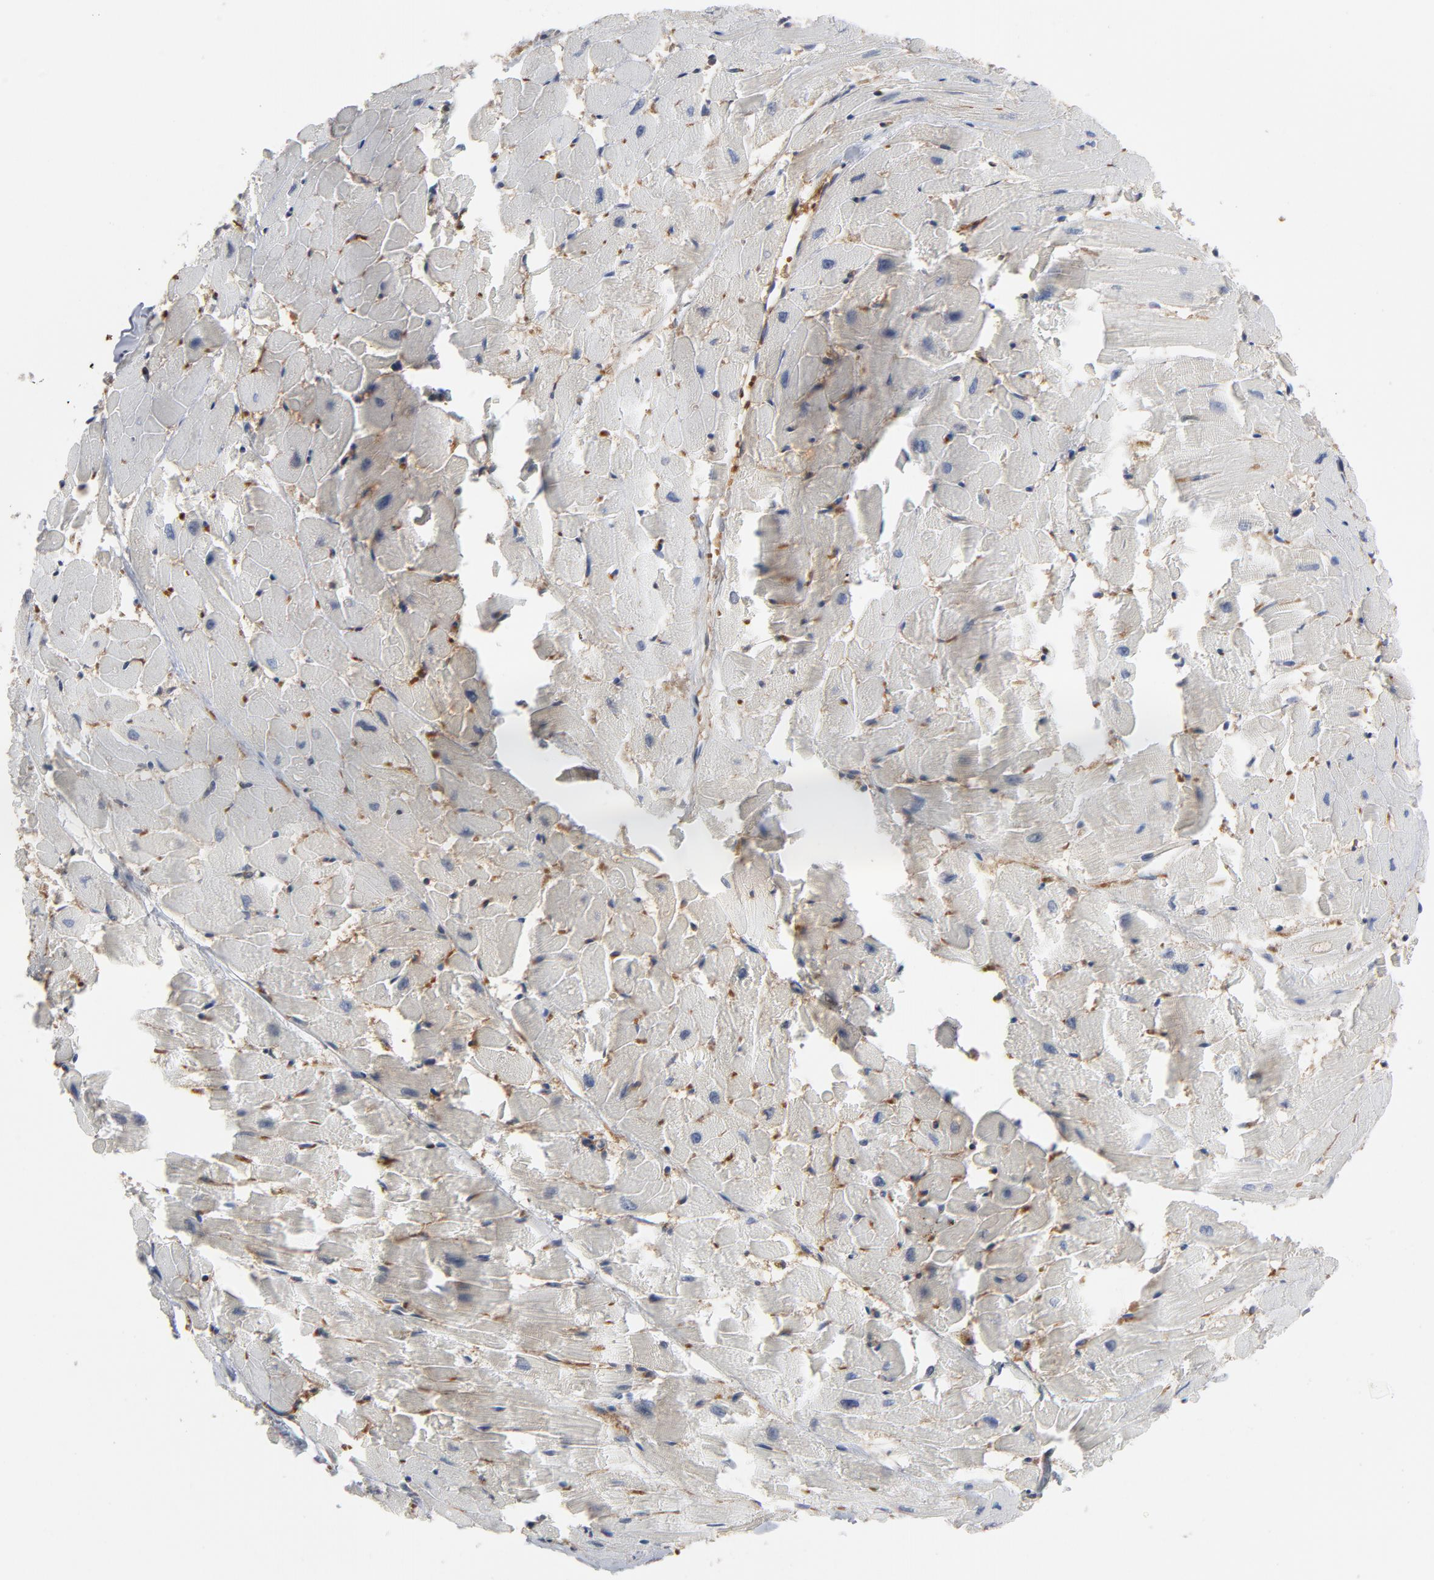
{"staining": {"intensity": "negative", "quantity": "none", "location": "none"}, "tissue": "heart muscle", "cell_type": "Cardiomyocytes", "image_type": "normal", "snomed": [{"axis": "morphology", "description": "Normal tissue, NOS"}, {"axis": "topography", "description": "Heart"}], "caption": "Cardiomyocytes show no significant positivity in normal heart muscle.", "gene": "PRDX1", "patient": {"sex": "female", "age": 19}}